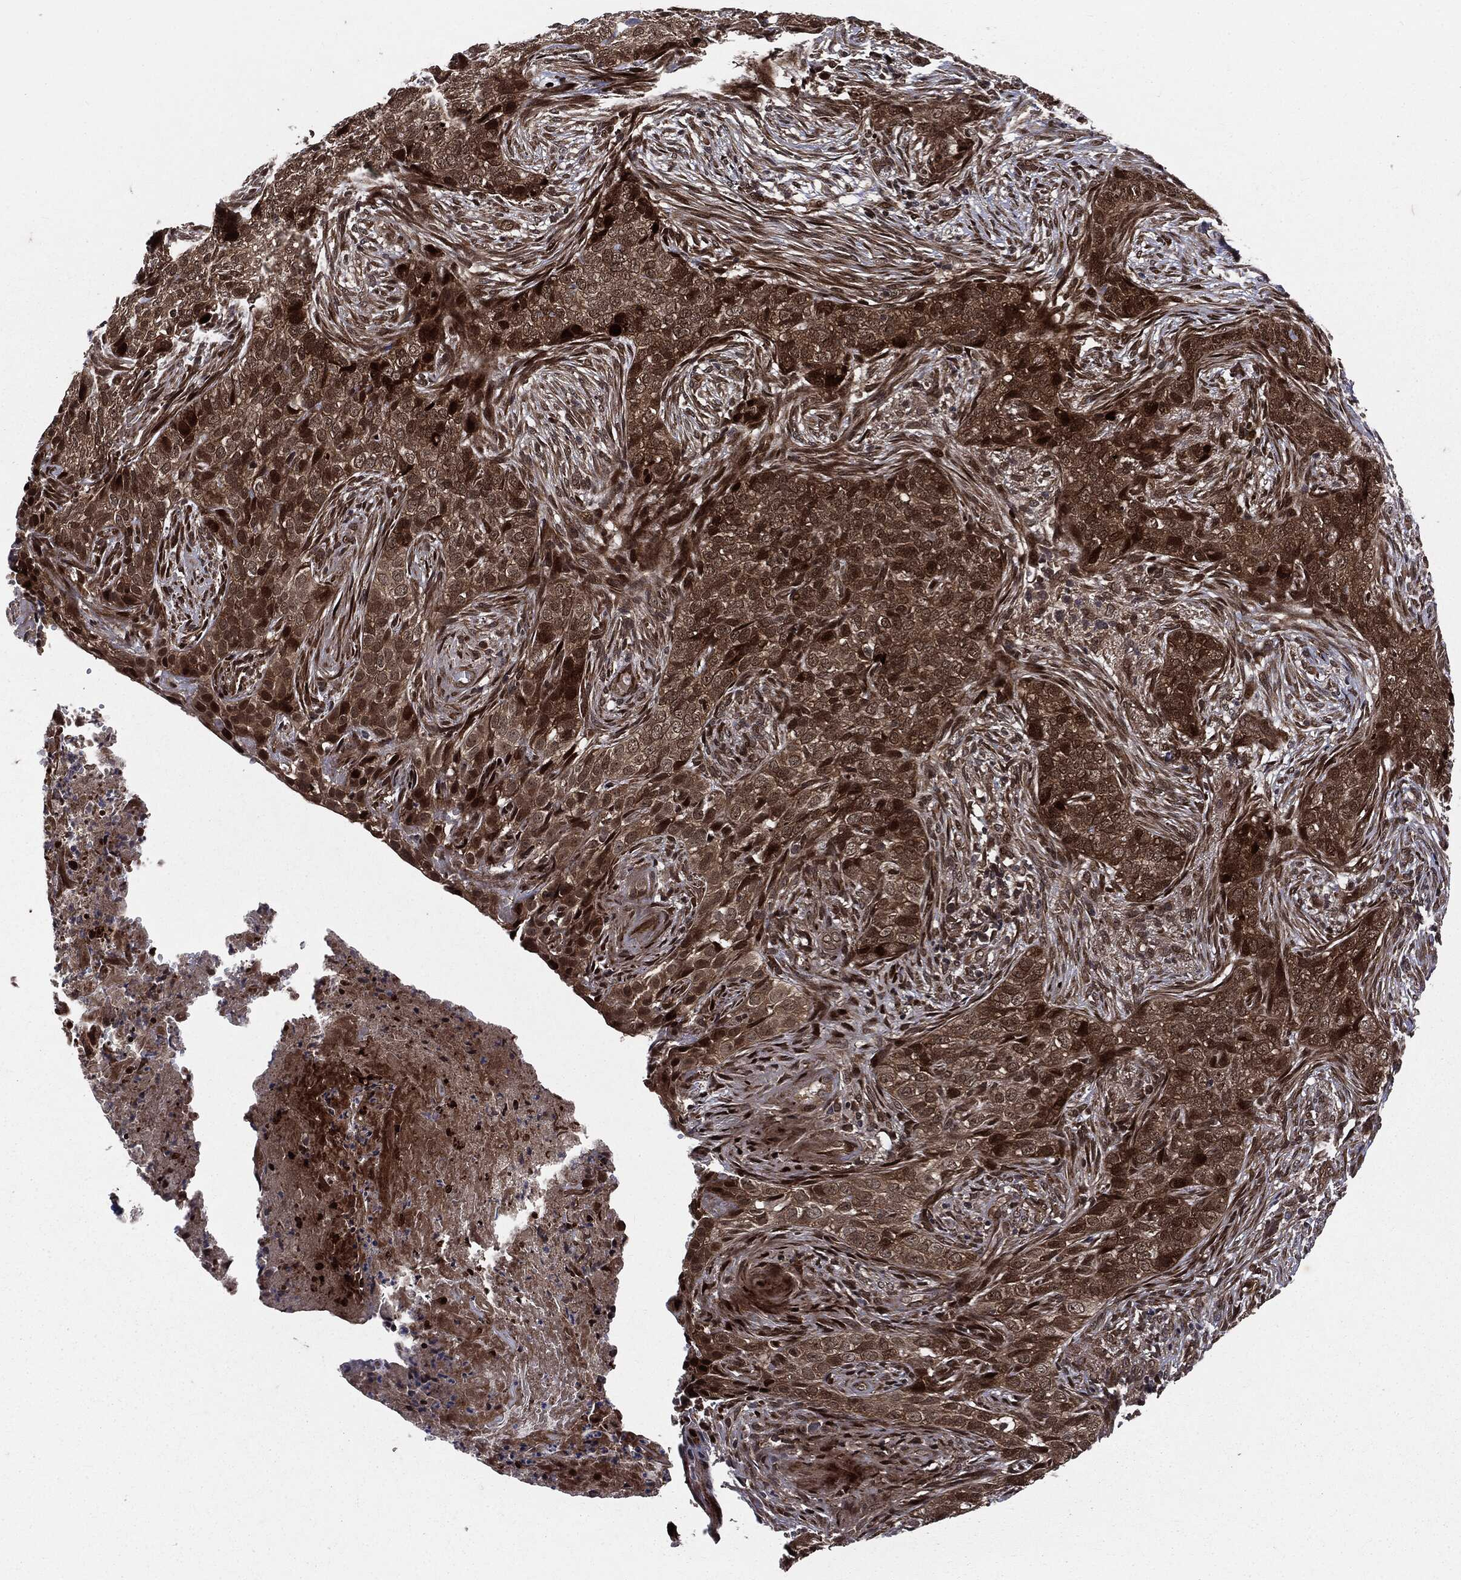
{"staining": {"intensity": "strong", "quantity": "<25%", "location": "cytoplasmic/membranous,nuclear"}, "tissue": "skin cancer", "cell_type": "Tumor cells", "image_type": "cancer", "snomed": [{"axis": "morphology", "description": "Squamous cell carcinoma, NOS"}, {"axis": "topography", "description": "Skin"}], "caption": "There is medium levels of strong cytoplasmic/membranous and nuclear staining in tumor cells of skin cancer (squamous cell carcinoma), as demonstrated by immunohistochemical staining (brown color).", "gene": "SMAD4", "patient": {"sex": "male", "age": 88}}